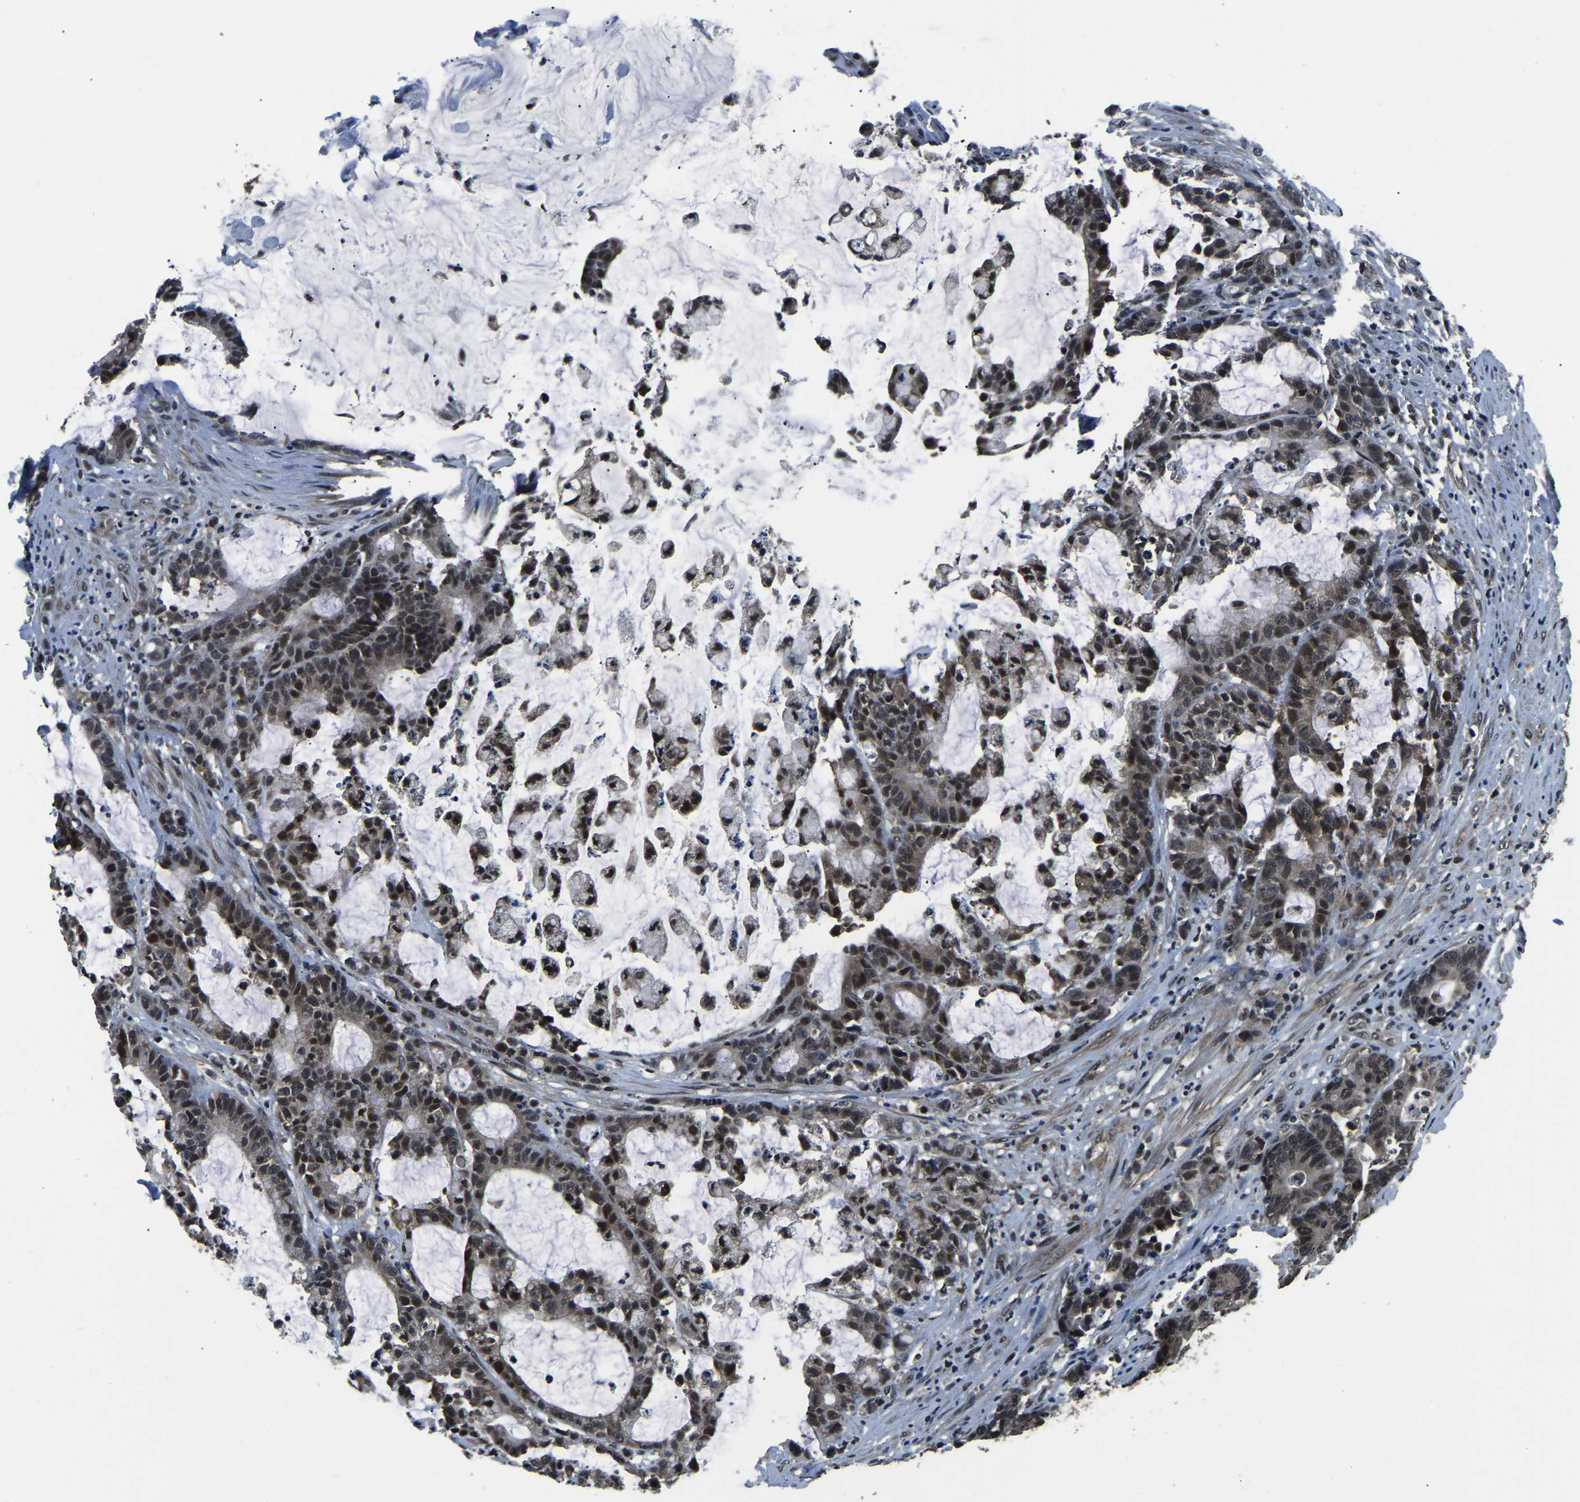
{"staining": {"intensity": "moderate", "quantity": "25%-75%", "location": "nuclear"}, "tissue": "colorectal cancer", "cell_type": "Tumor cells", "image_type": "cancer", "snomed": [{"axis": "morphology", "description": "Adenocarcinoma, NOS"}, {"axis": "topography", "description": "Colon"}], "caption": "Colorectal adenocarcinoma stained with DAB immunohistochemistry reveals medium levels of moderate nuclear staining in approximately 25%-75% of tumor cells.", "gene": "ANKIB1", "patient": {"sex": "female", "age": 84}}